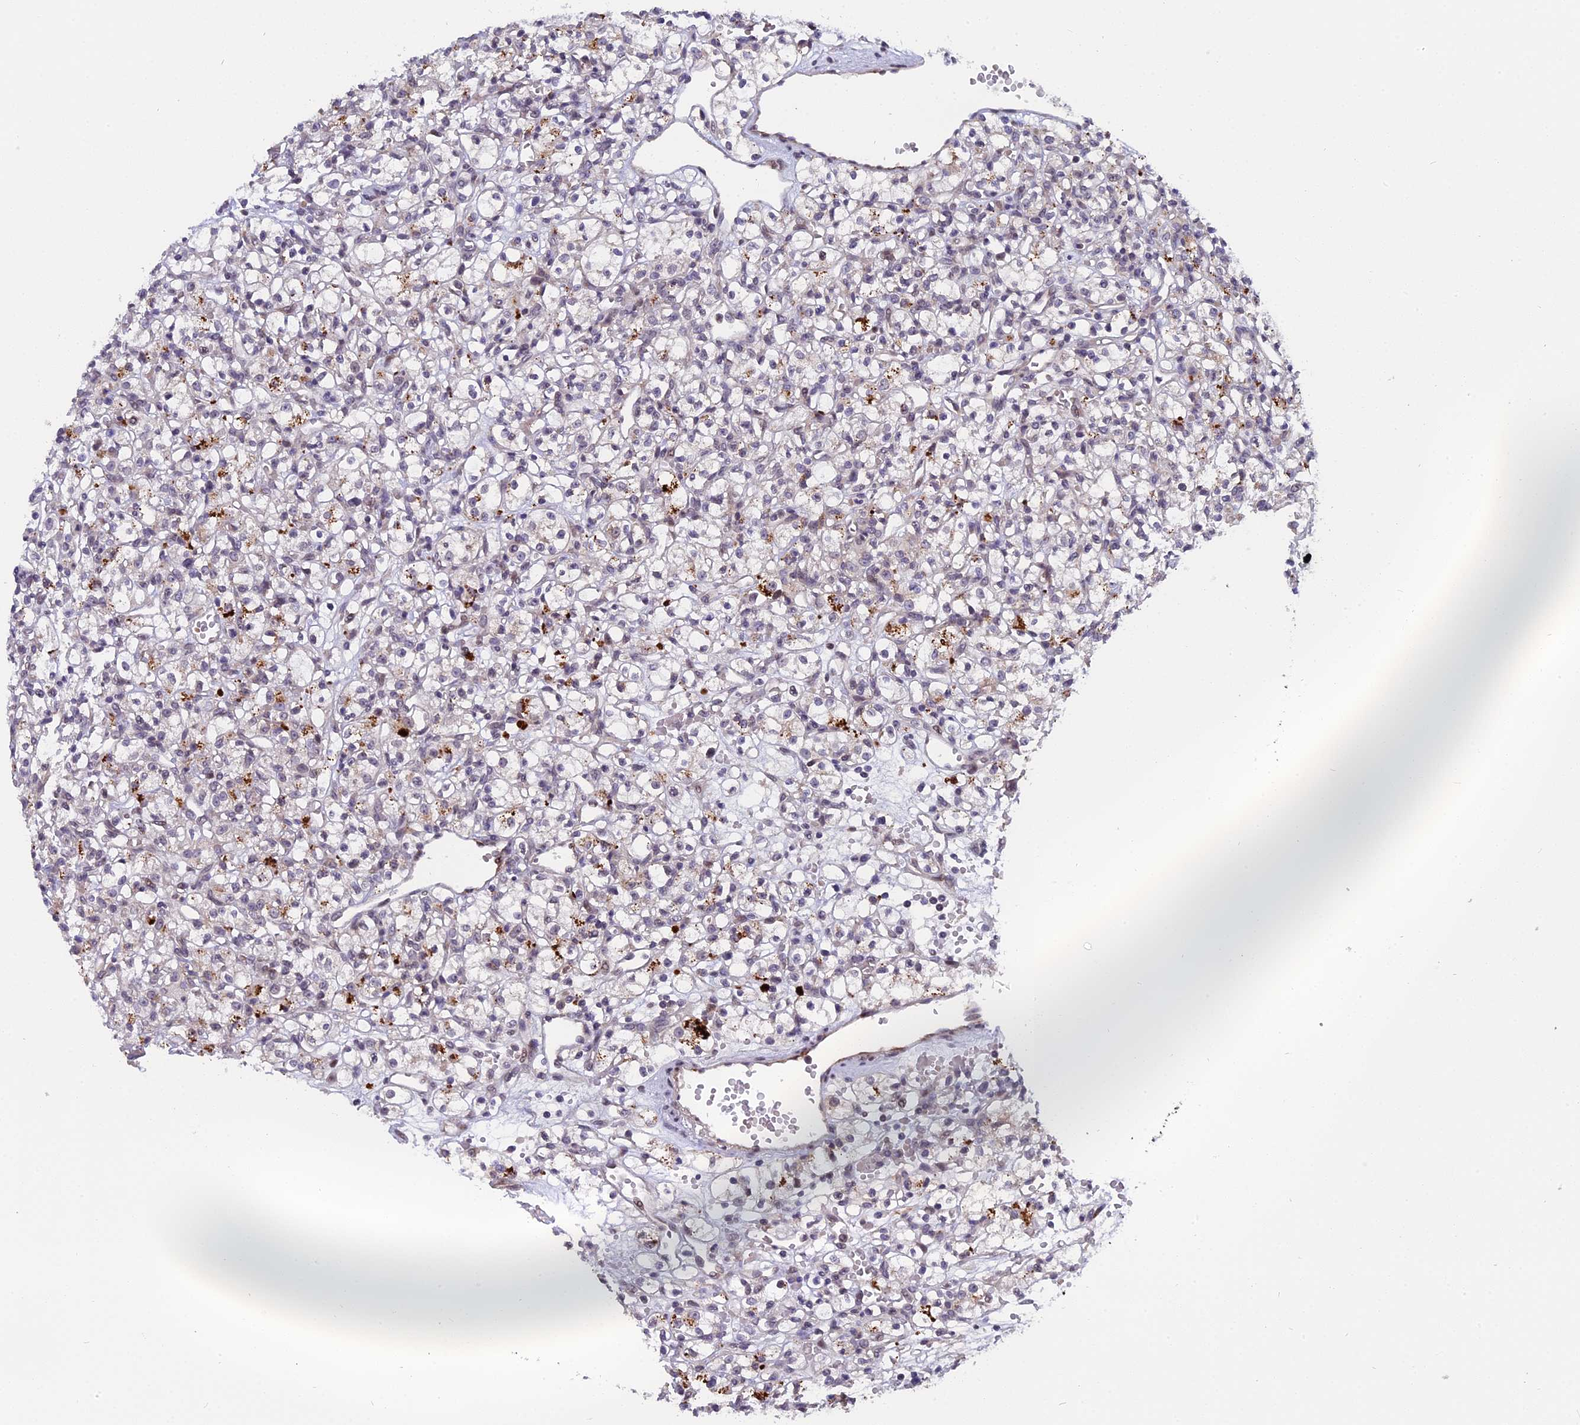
{"staining": {"intensity": "weak", "quantity": "<25%", "location": "cytoplasmic/membranous"}, "tissue": "renal cancer", "cell_type": "Tumor cells", "image_type": "cancer", "snomed": [{"axis": "morphology", "description": "Adenocarcinoma, NOS"}, {"axis": "topography", "description": "Kidney"}], "caption": "There is no significant expression in tumor cells of renal cancer (adenocarcinoma).", "gene": "PYGO1", "patient": {"sex": "female", "age": 59}}